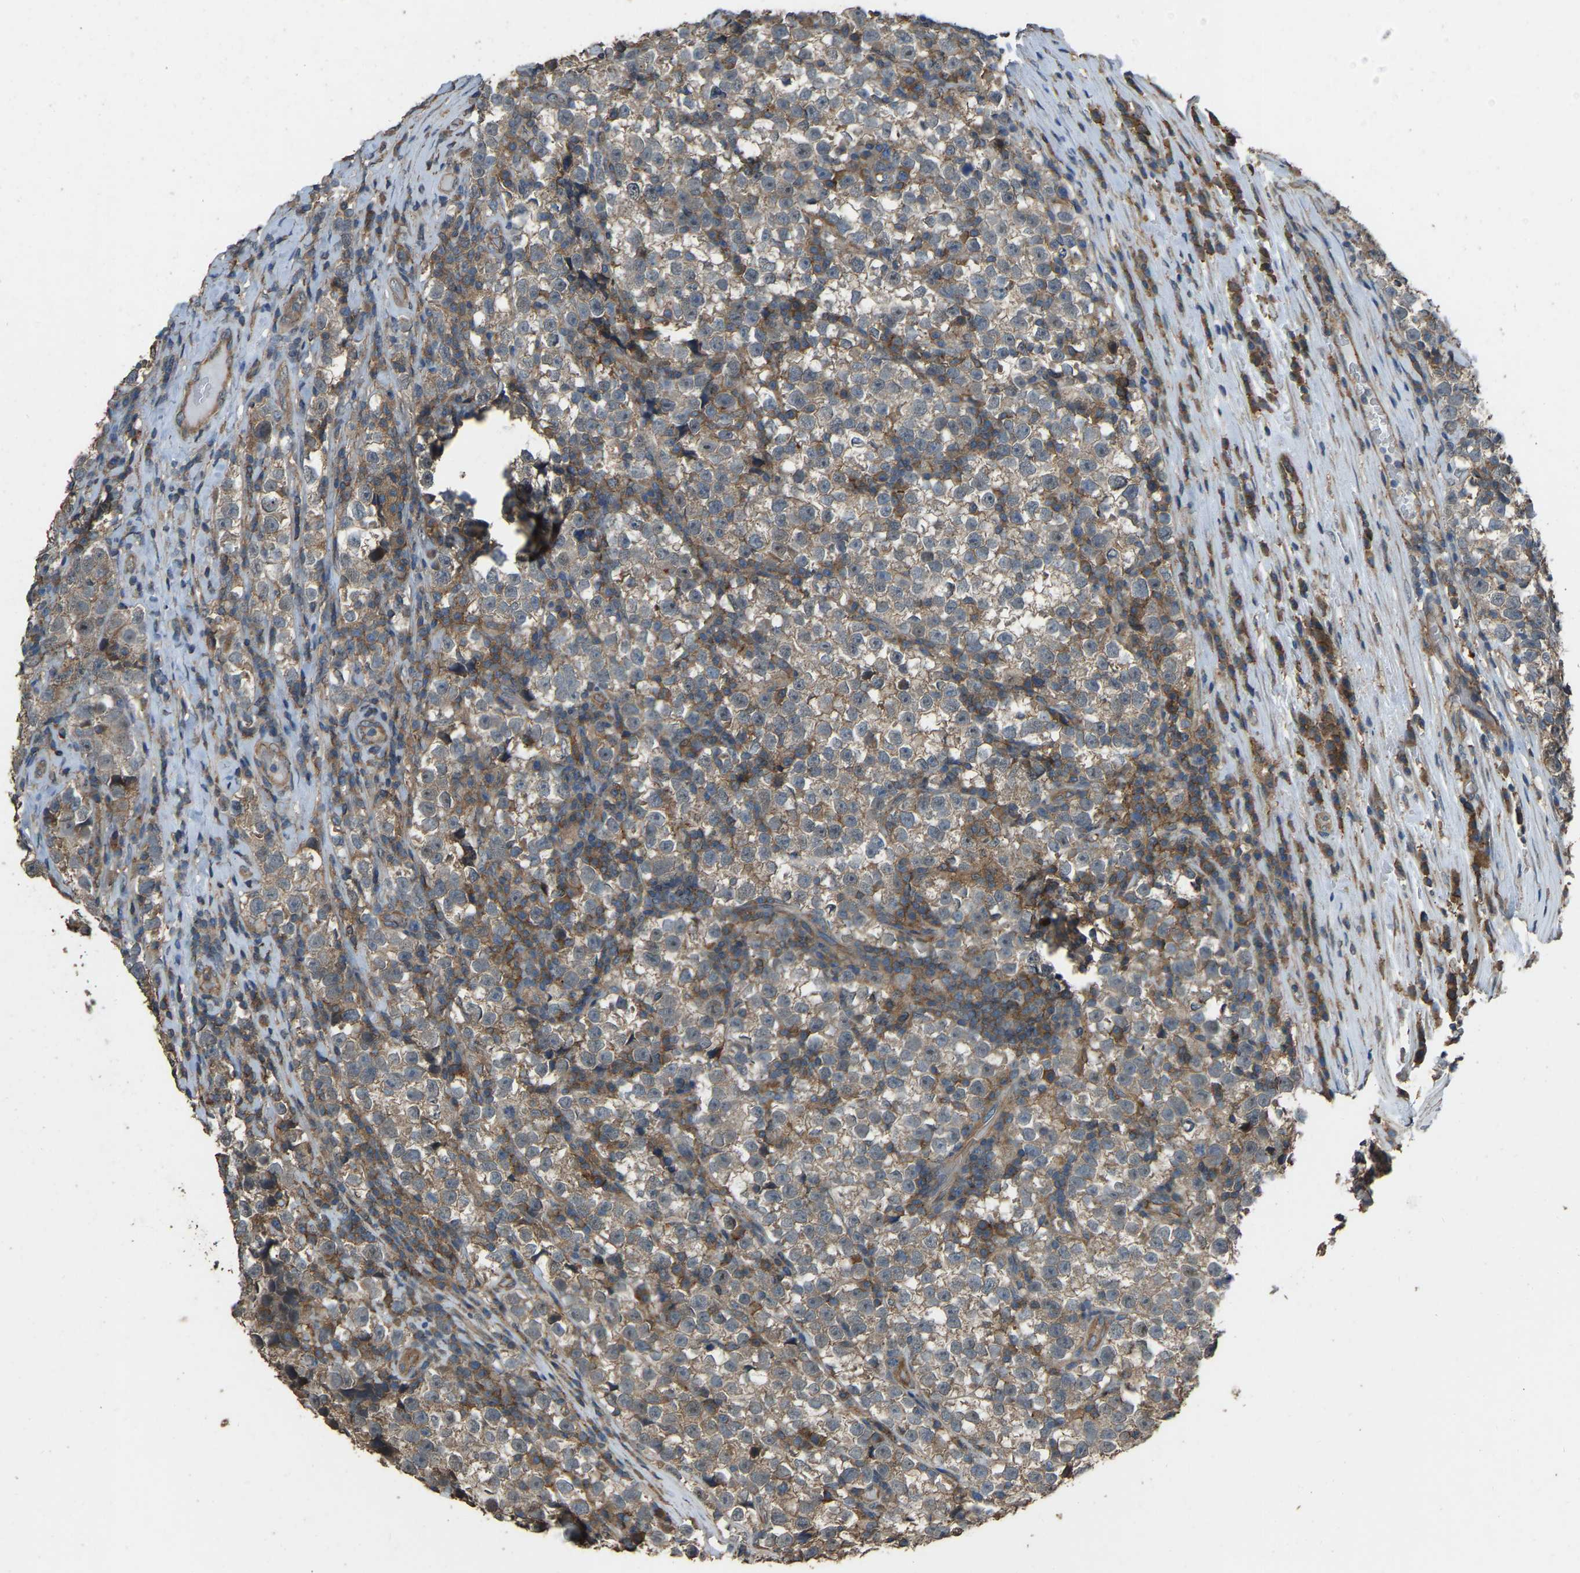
{"staining": {"intensity": "weak", "quantity": ">75%", "location": "cytoplasmic/membranous"}, "tissue": "testis cancer", "cell_type": "Tumor cells", "image_type": "cancer", "snomed": [{"axis": "morphology", "description": "Normal tissue, NOS"}, {"axis": "morphology", "description": "Seminoma, NOS"}, {"axis": "topography", "description": "Testis"}], "caption": "Seminoma (testis) was stained to show a protein in brown. There is low levels of weak cytoplasmic/membranous staining in about >75% of tumor cells.", "gene": "SLC4A2", "patient": {"sex": "male", "age": 43}}